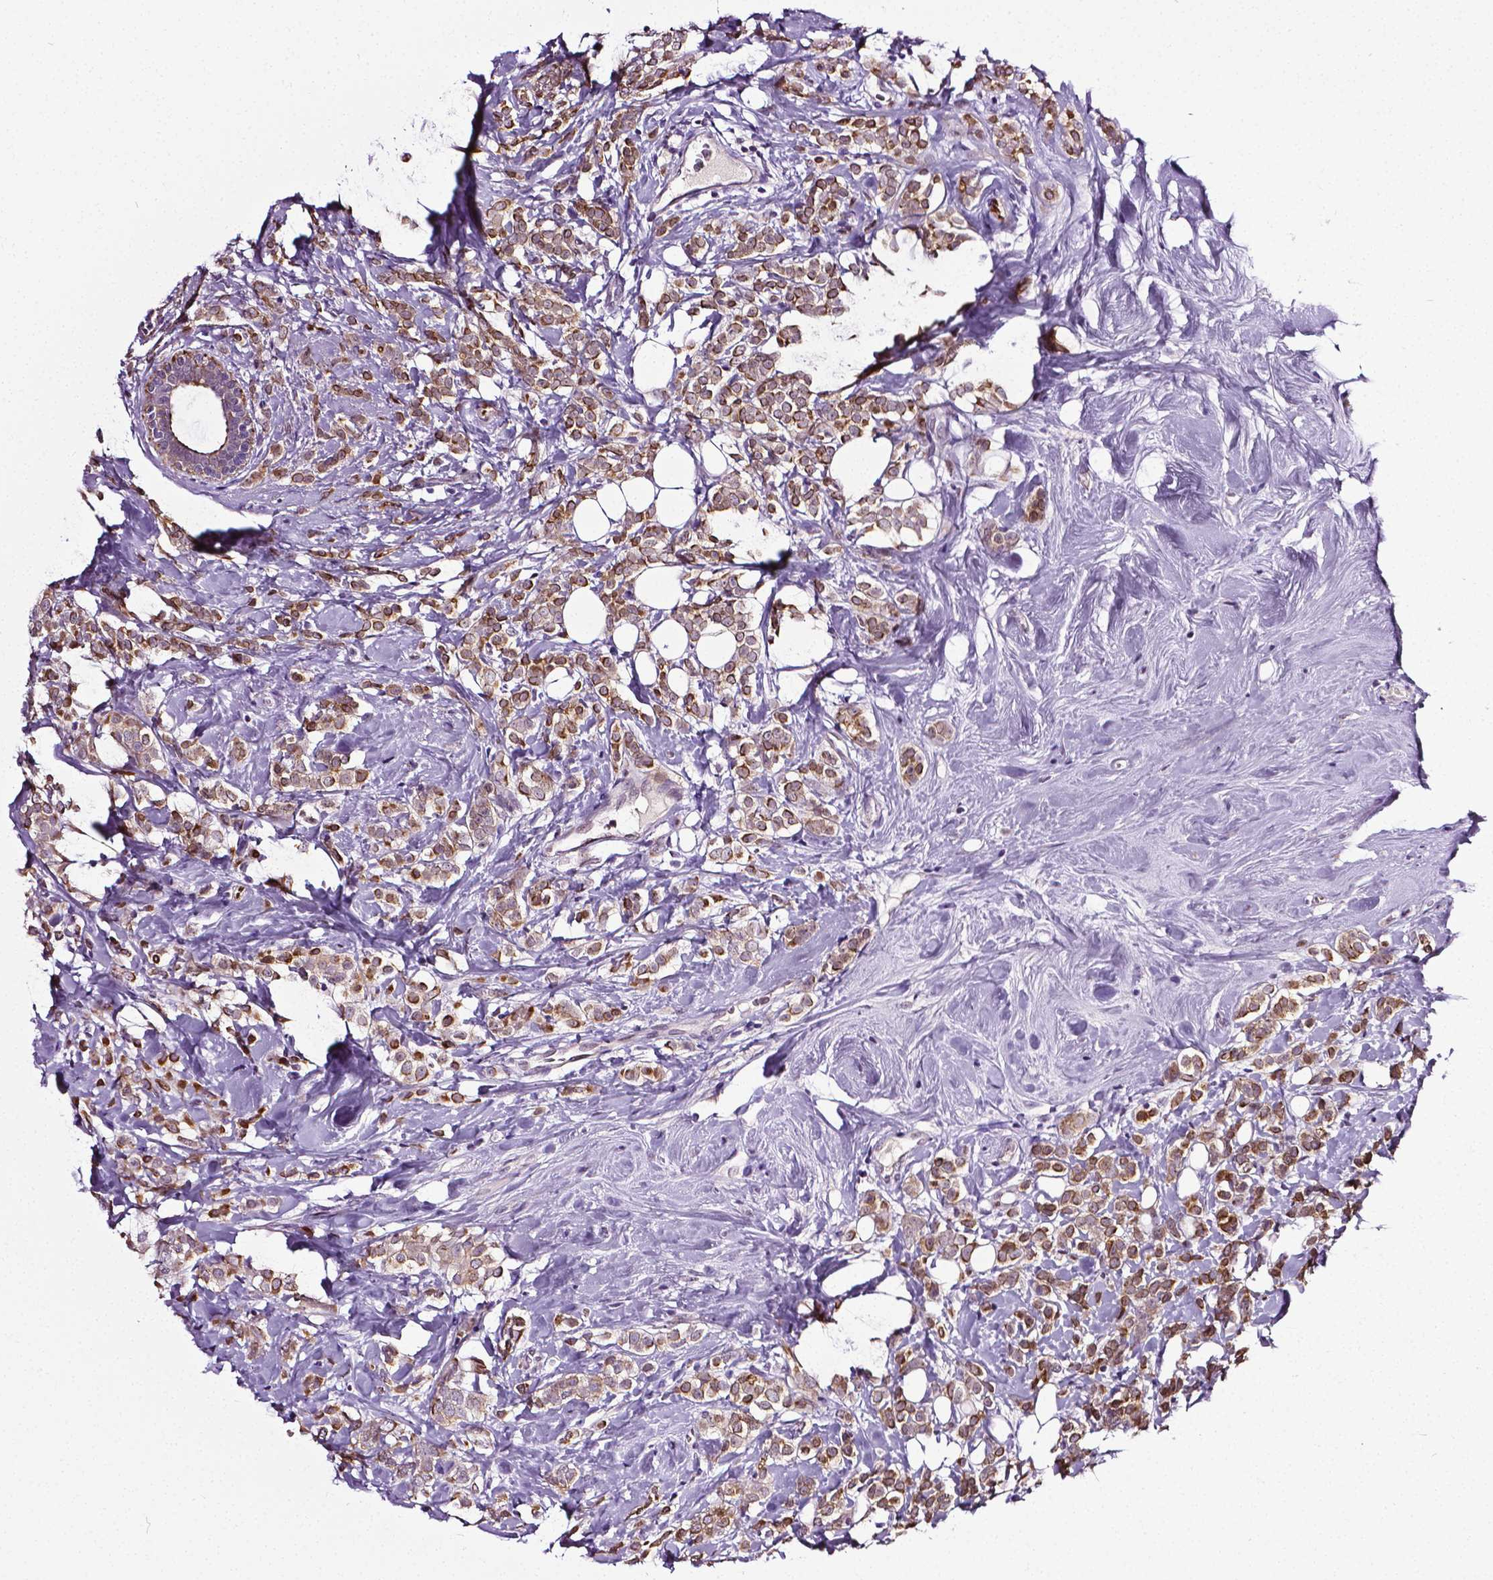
{"staining": {"intensity": "strong", "quantity": ">75%", "location": "cytoplasmic/membranous"}, "tissue": "breast cancer", "cell_type": "Tumor cells", "image_type": "cancer", "snomed": [{"axis": "morphology", "description": "Lobular carcinoma"}, {"axis": "topography", "description": "Breast"}], "caption": "Human breast cancer (lobular carcinoma) stained with a brown dye shows strong cytoplasmic/membranous positive expression in approximately >75% of tumor cells.", "gene": "PTGER3", "patient": {"sex": "female", "age": 49}}